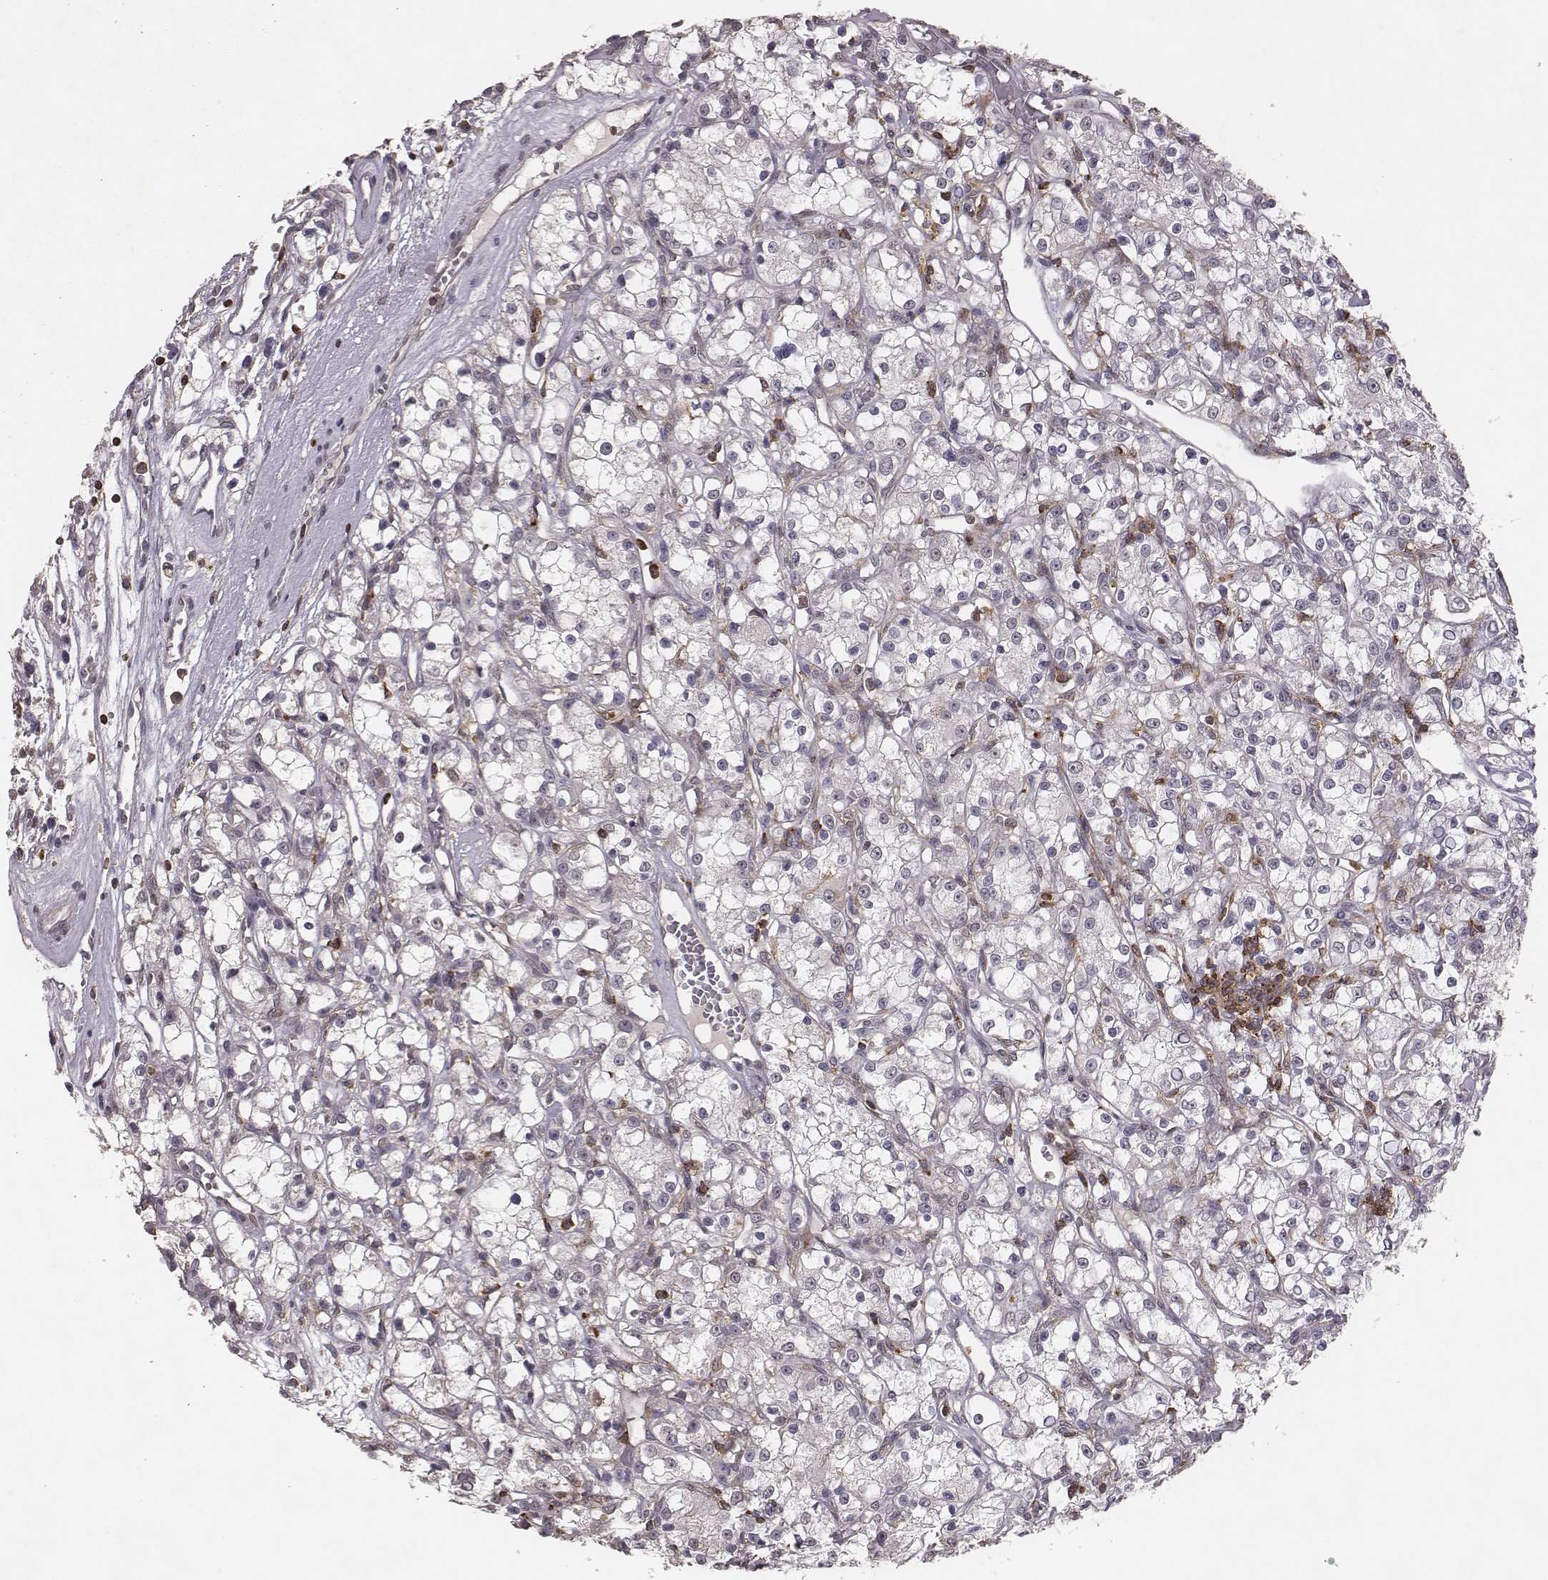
{"staining": {"intensity": "negative", "quantity": "none", "location": "none"}, "tissue": "renal cancer", "cell_type": "Tumor cells", "image_type": "cancer", "snomed": [{"axis": "morphology", "description": "Adenocarcinoma, NOS"}, {"axis": "topography", "description": "Kidney"}], "caption": "Tumor cells show no significant expression in renal adenocarcinoma. (Stains: DAB (3,3'-diaminobenzidine) IHC with hematoxylin counter stain, Microscopy: brightfield microscopy at high magnification).", "gene": "PILRA", "patient": {"sex": "female", "age": 59}}